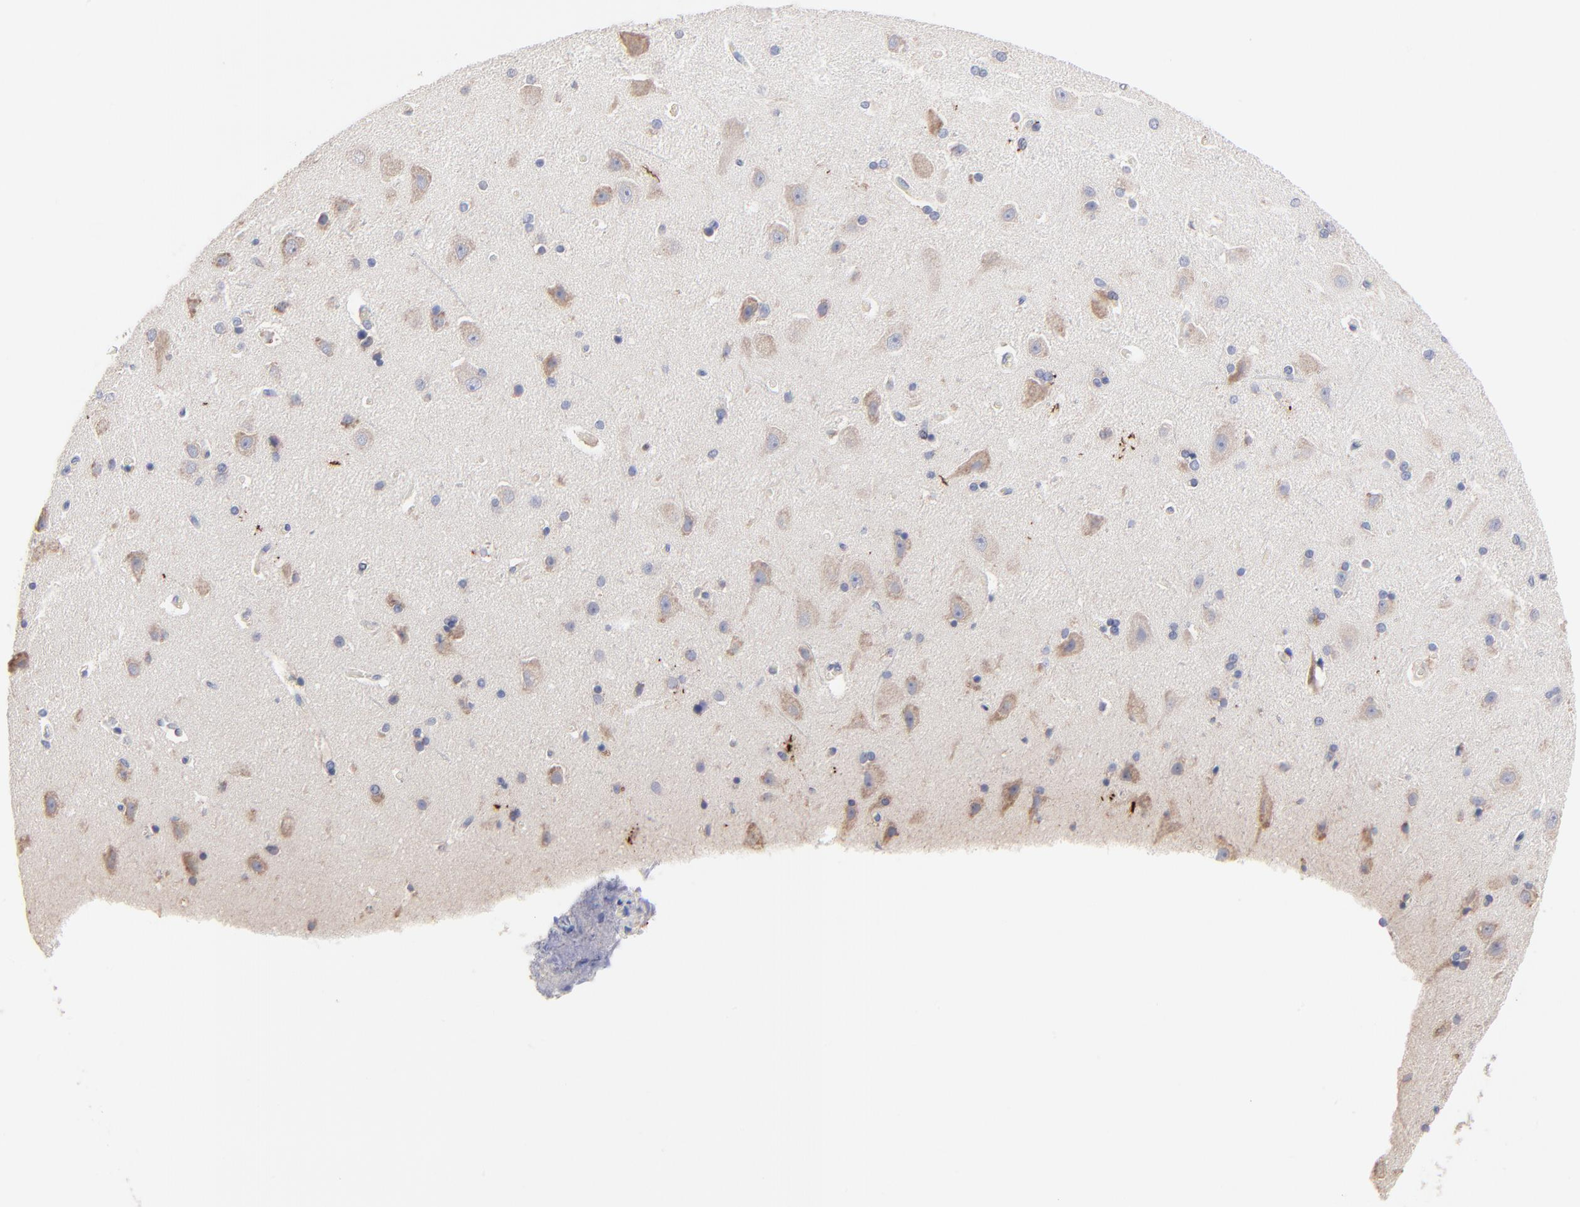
{"staining": {"intensity": "moderate", "quantity": "25%-75%", "location": "cytoplasmic/membranous"}, "tissue": "caudate", "cell_type": "Glial cells", "image_type": "normal", "snomed": [{"axis": "morphology", "description": "Normal tissue, NOS"}, {"axis": "topography", "description": "Lateral ventricle wall"}], "caption": "High-magnification brightfield microscopy of benign caudate stained with DAB (brown) and counterstained with hematoxylin (blue). glial cells exhibit moderate cytoplasmic/membranous positivity is appreciated in approximately25%-75% of cells.", "gene": "PPFIBP2", "patient": {"sex": "female", "age": 54}}